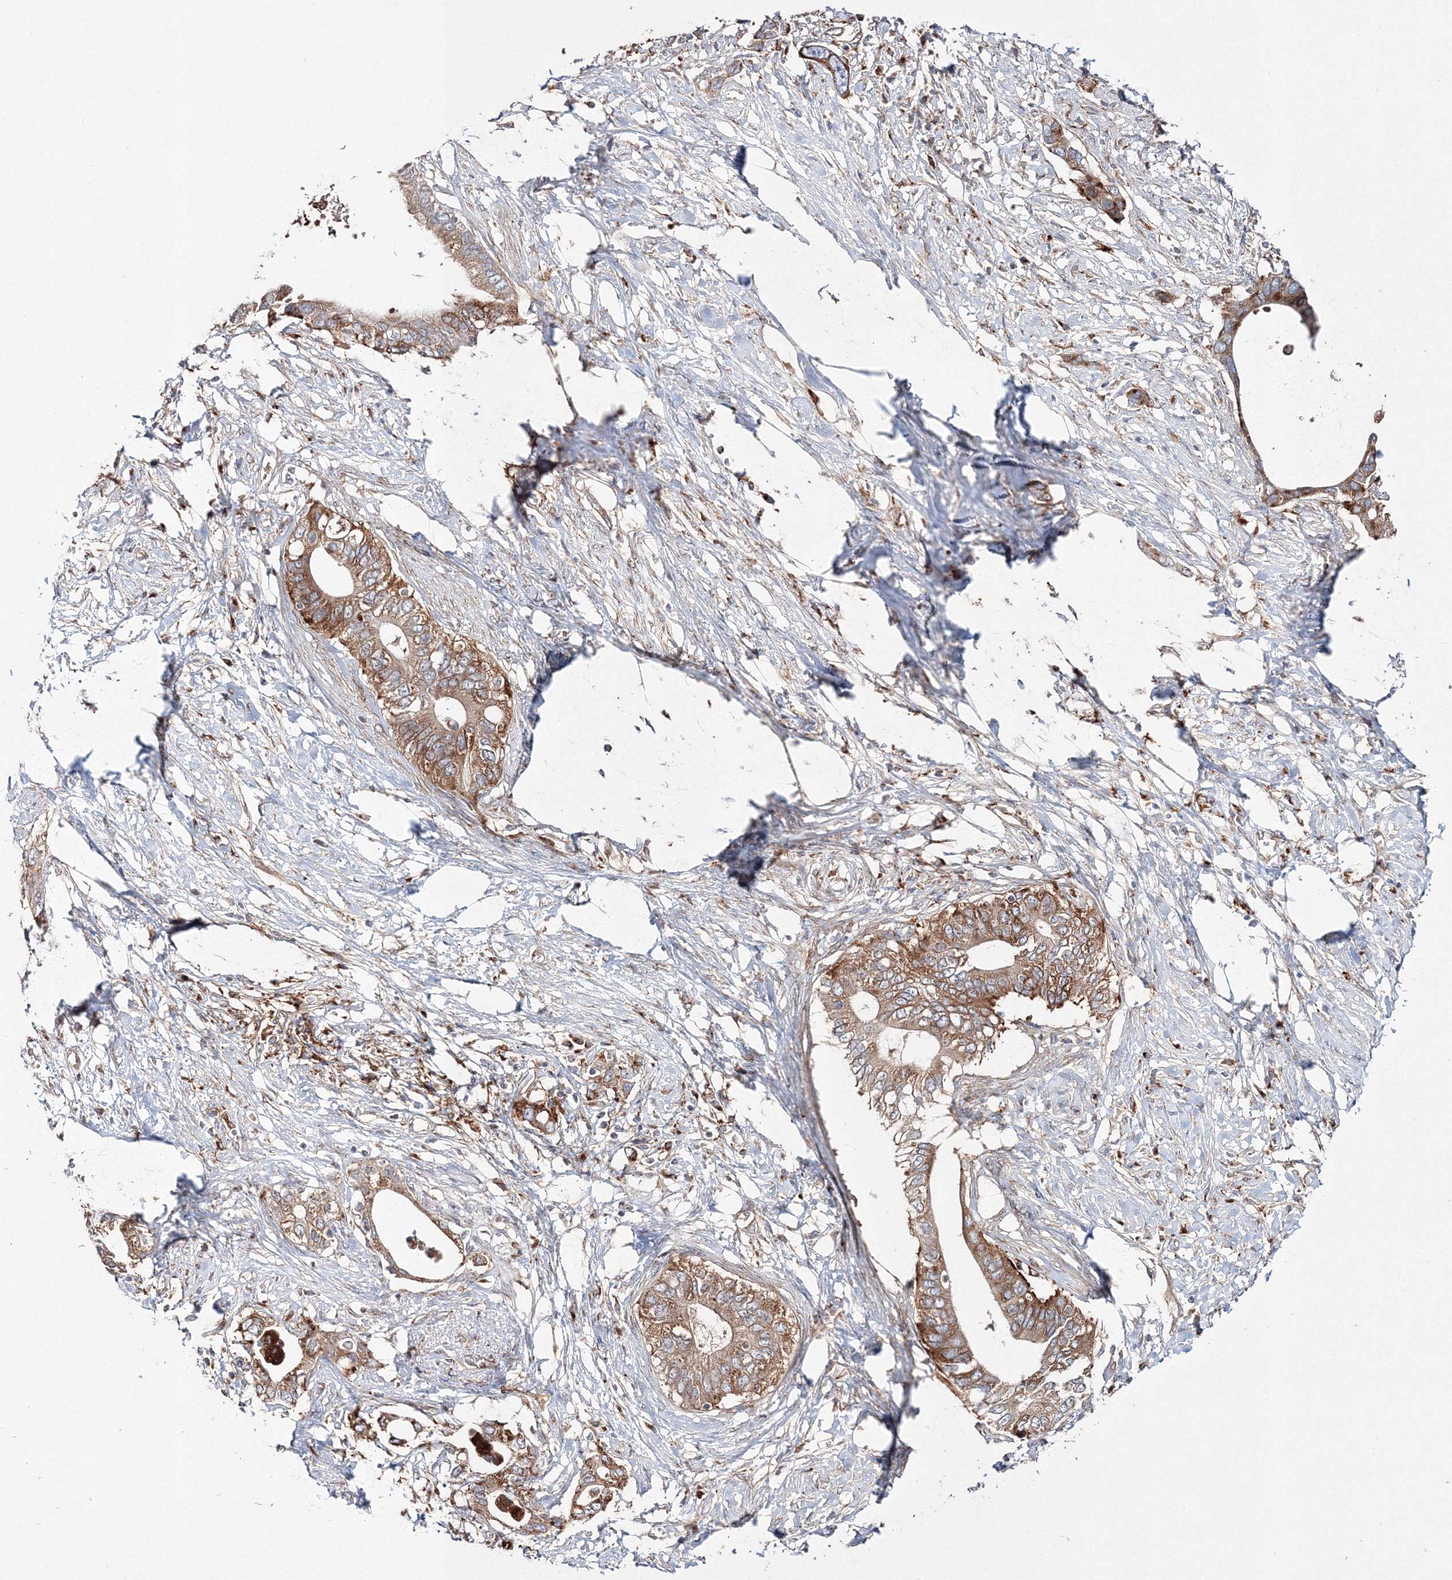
{"staining": {"intensity": "moderate", "quantity": ">75%", "location": "cytoplasmic/membranous"}, "tissue": "pancreatic cancer", "cell_type": "Tumor cells", "image_type": "cancer", "snomed": [{"axis": "morphology", "description": "Normal tissue, NOS"}, {"axis": "morphology", "description": "Adenocarcinoma, NOS"}, {"axis": "topography", "description": "Pancreas"}, {"axis": "topography", "description": "Peripheral nerve tissue"}], "caption": "DAB (3,3'-diaminobenzidine) immunohistochemical staining of pancreatic adenocarcinoma shows moderate cytoplasmic/membranous protein staining in about >75% of tumor cells.", "gene": "DDO", "patient": {"sex": "male", "age": 59}}